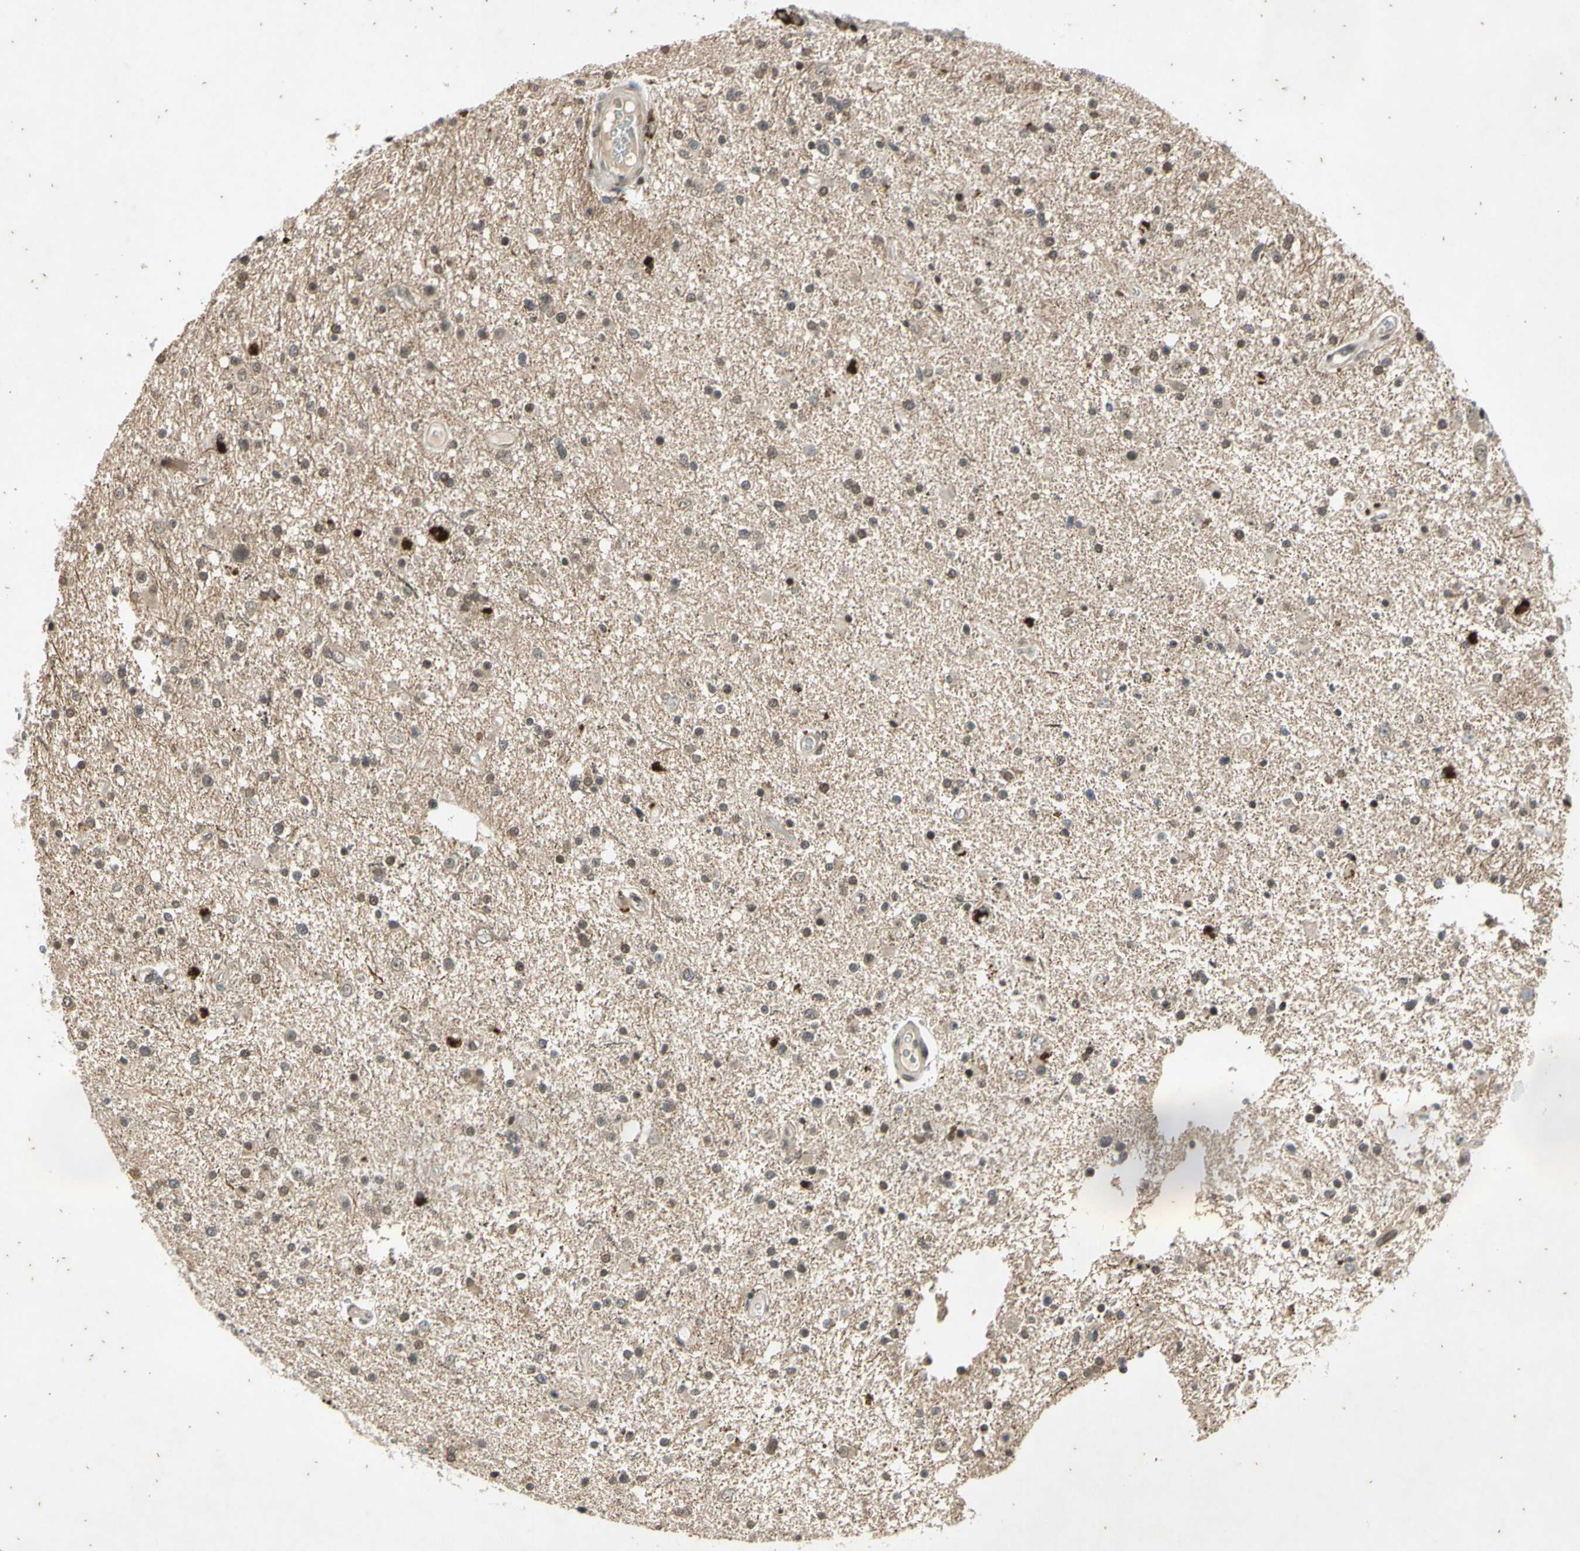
{"staining": {"intensity": "weak", "quantity": "<25%", "location": "nuclear"}, "tissue": "glioma", "cell_type": "Tumor cells", "image_type": "cancer", "snomed": [{"axis": "morphology", "description": "Glioma, malignant, High grade"}, {"axis": "topography", "description": "Brain"}], "caption": "Immunohistochemistry of malignant glioma (high-grade) displays no positivity in tumor cells.", "gene": "EFNB2", "patient": {"sex": "male", "age": 33}}